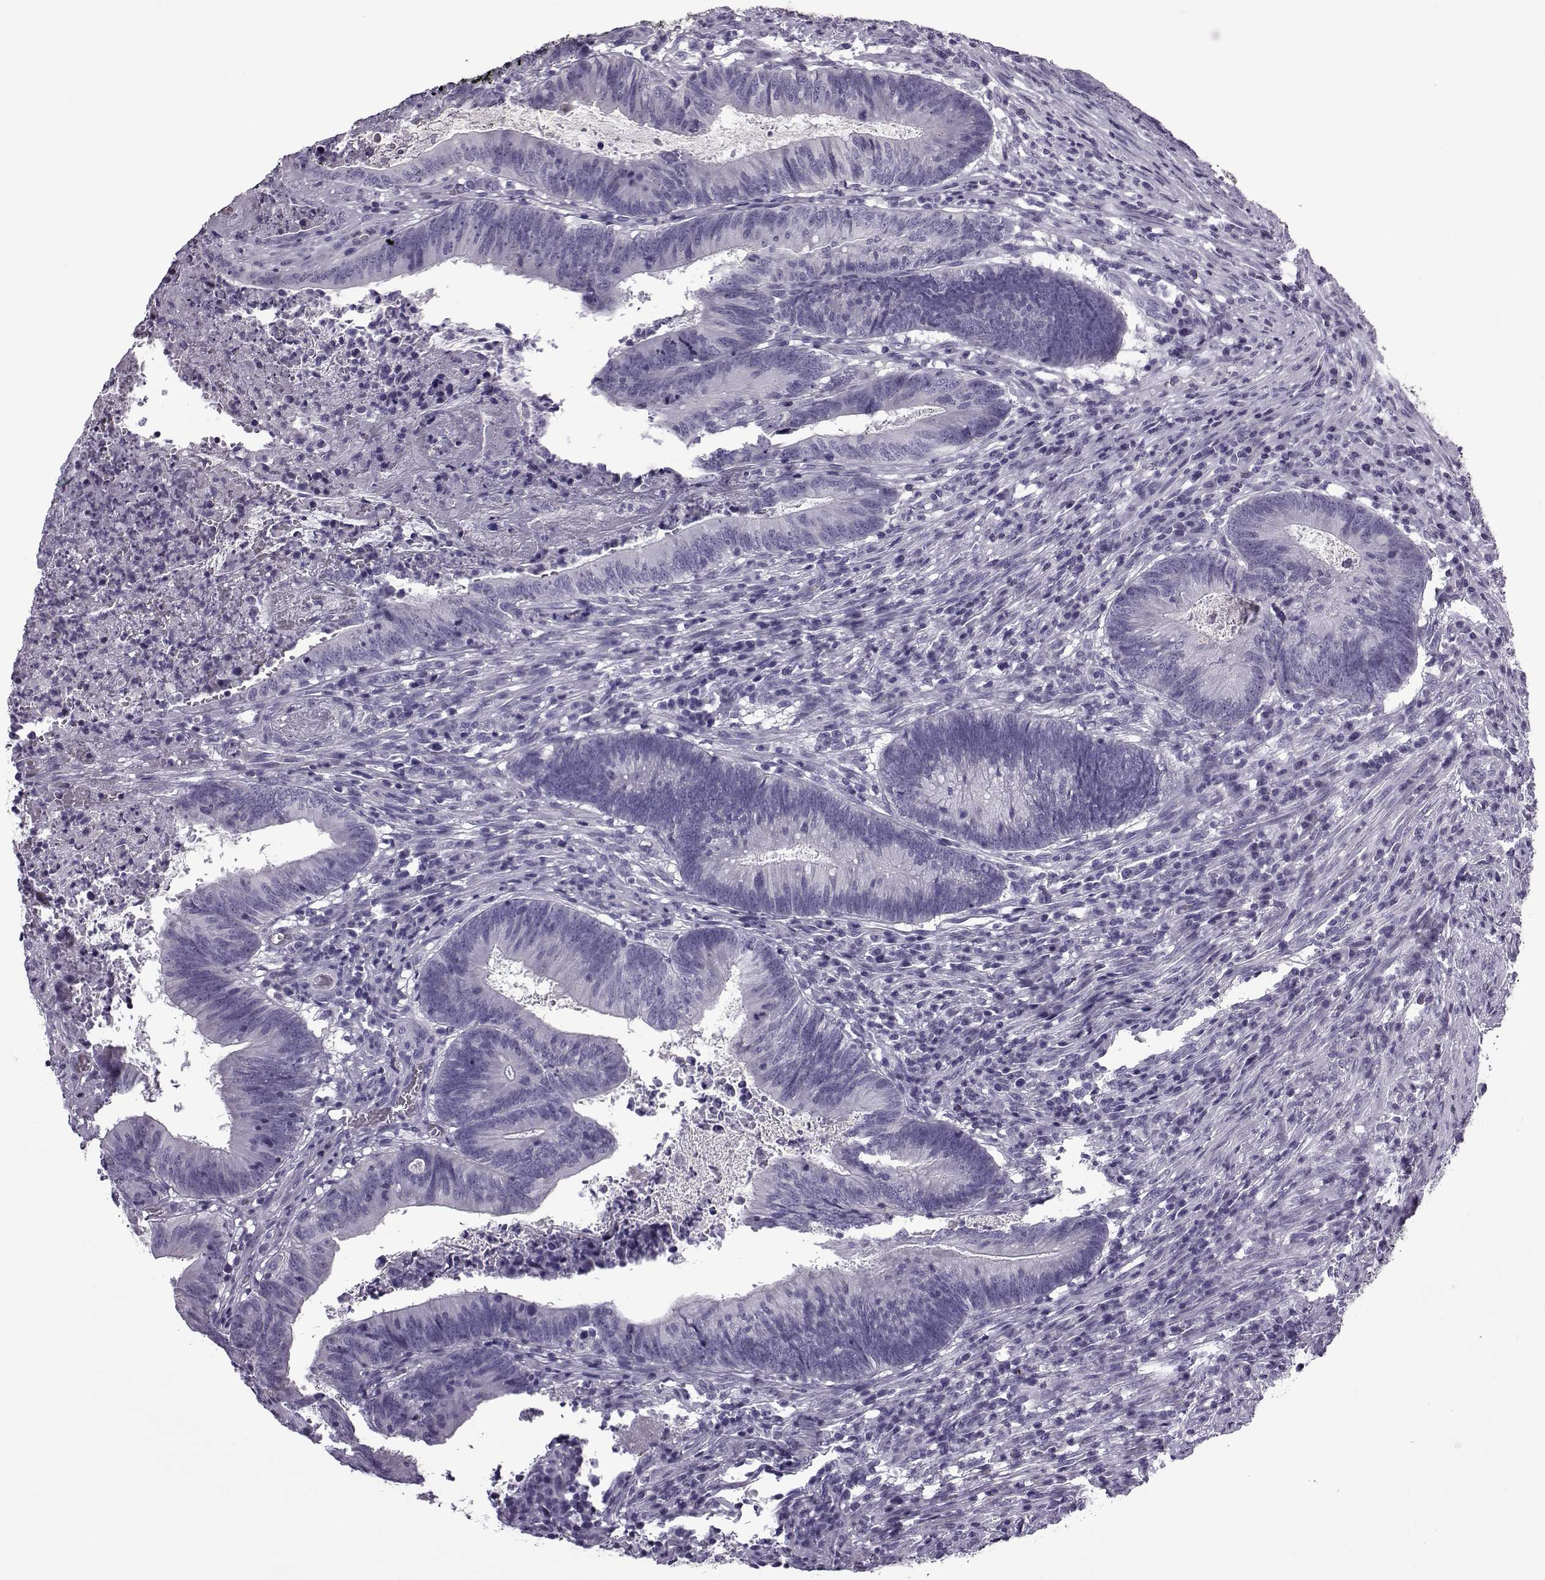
{"staining": {"intensity": "negative", "quantity": "none", "location": "none"}, "tissue": "colorectal cancer", "cell_type": "Tumor cells", "image_type": "cancer", "snomed": [{"axis": "morphology", "description": "Adenocarcinoma, NOS"}, {"axis": "topography", "description": "Colon"}], "caption": "A micrograph of human colorectal adenocarcinoma is negative for staining in tumor cells. (DAB (3,3'-diaminobenzidine) immunohistochemistry (IHC), high magnification).", "gene": "OIP5", "patient": {"sex": "female", "age": 70}}